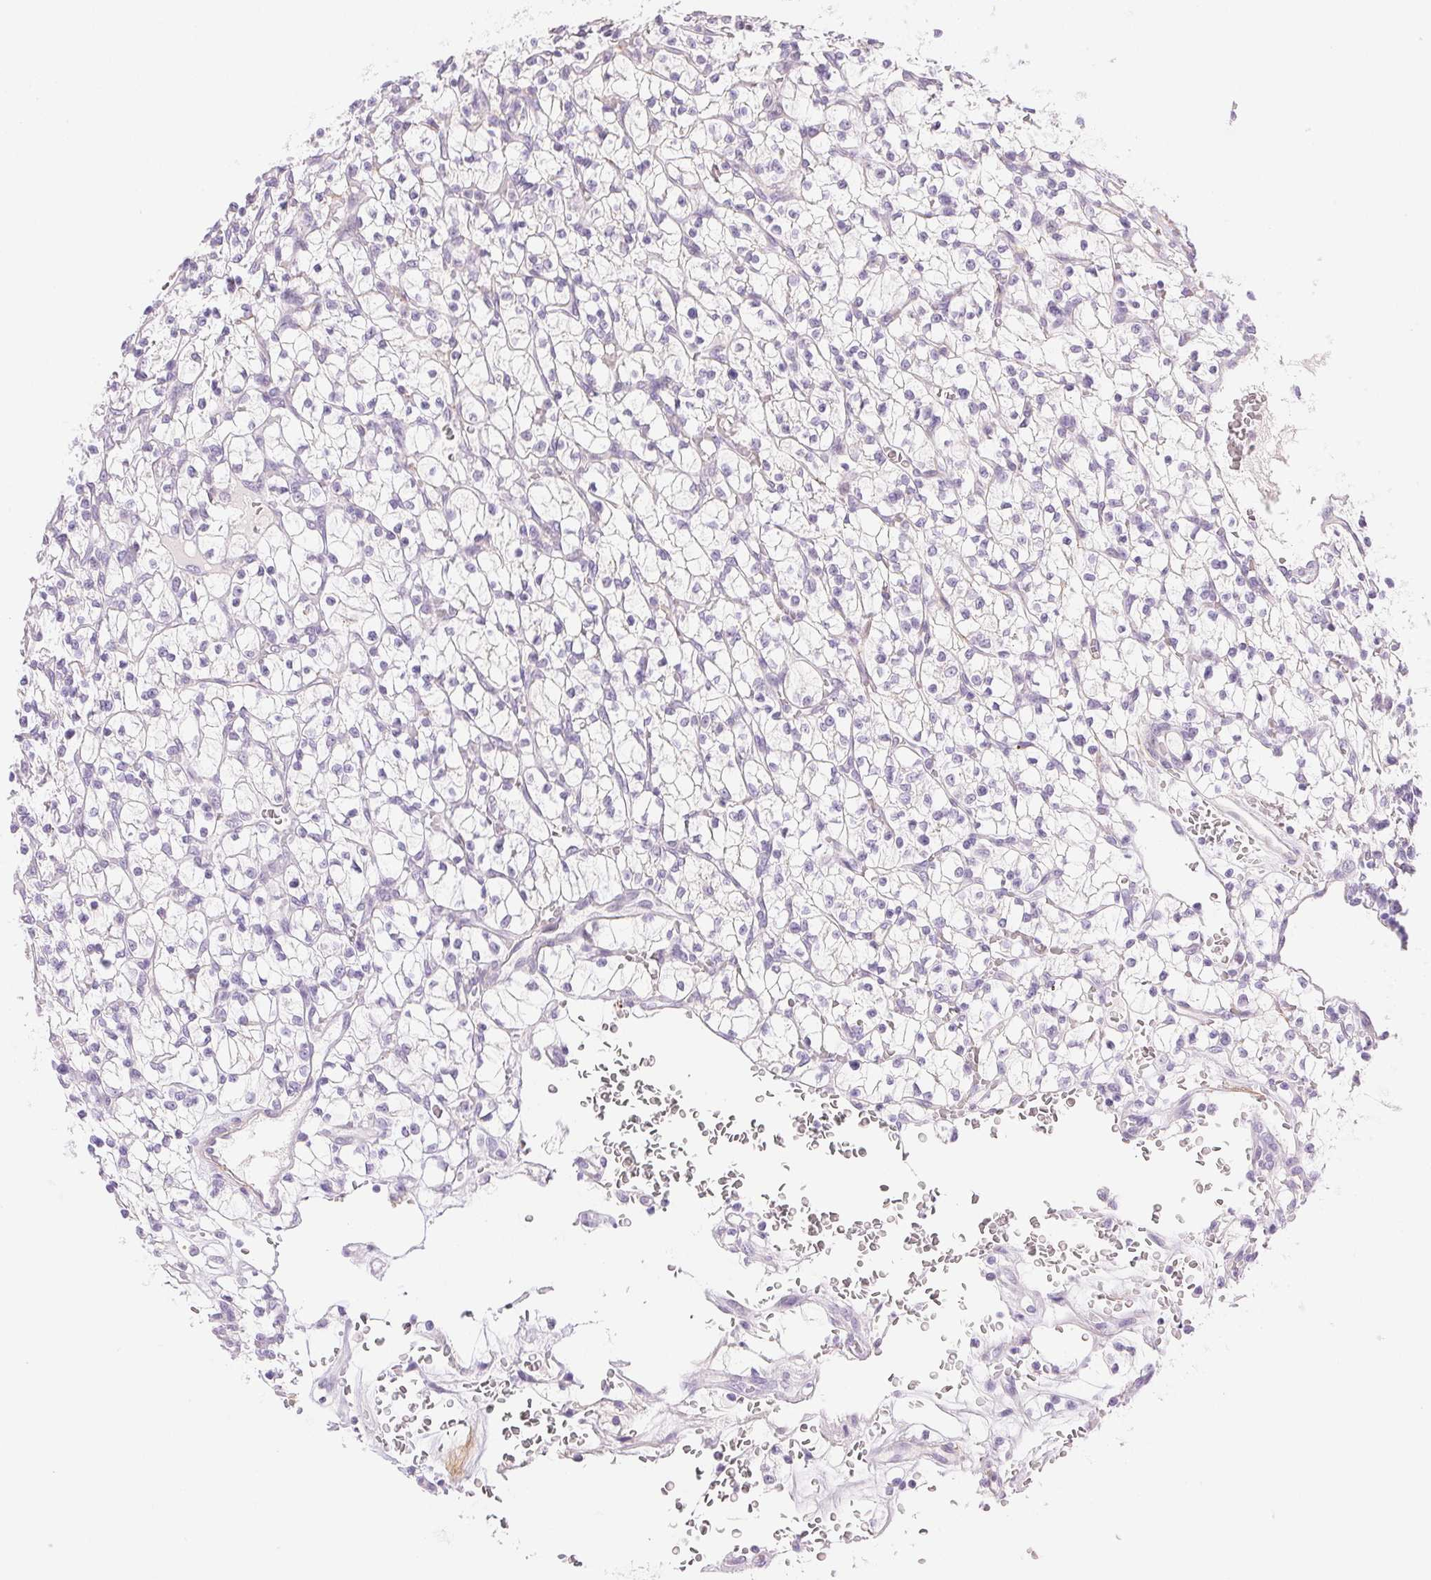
{"staining": {"intensity": "negative", "quantity": "none", "location": "none"}, "tissue": "renal cancer", "cell_type": "Tumor cells", "image_type": "cancer", "snomed": [{"axis": "morphology", "description": "Adenocarcinoma, NOS"}, {"axis": "topography", "description": "Kidney"}], "caption": "Tumor cells show no significant expression in renal cancer.", "gene": "TEKT1", "patient": {"sex": "female", "age": 64}}